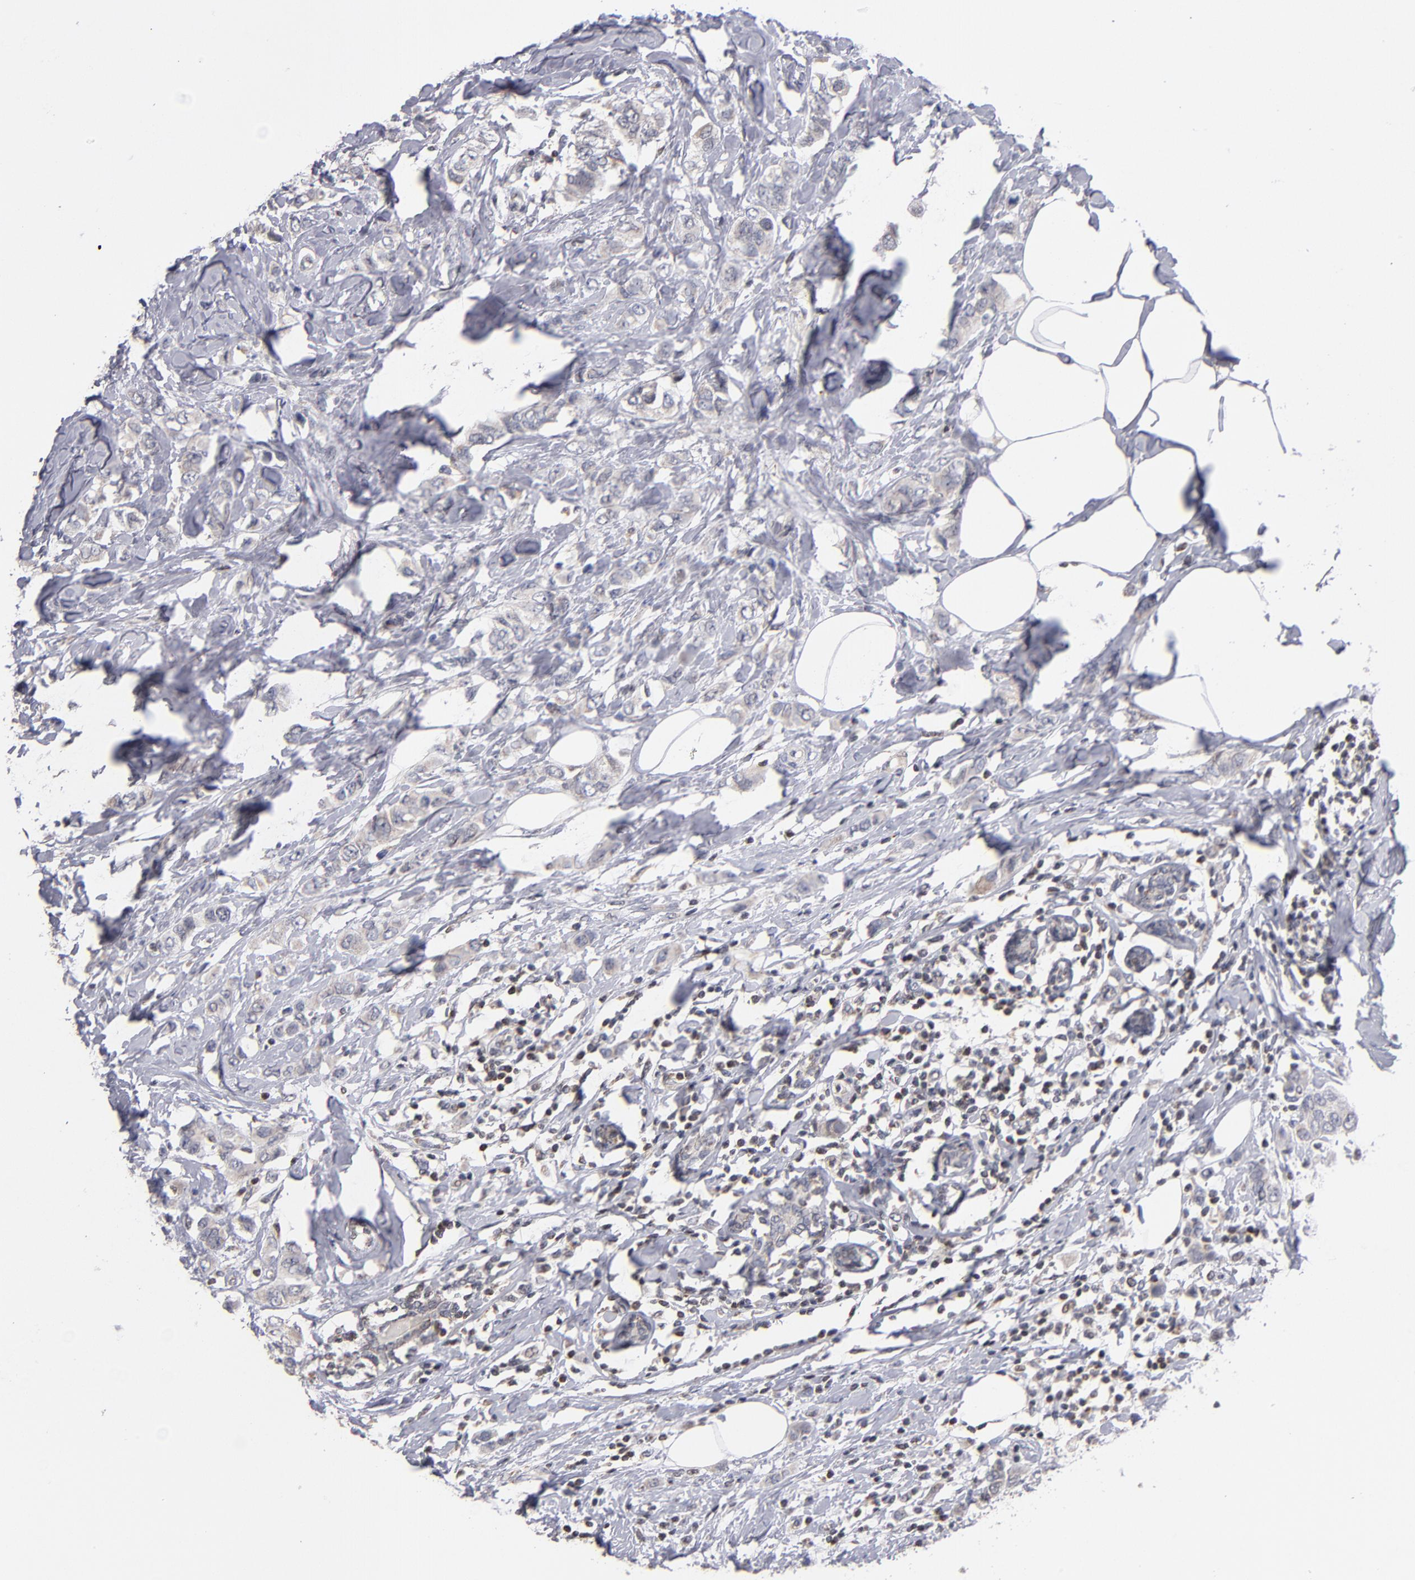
{"staining": {"intensity": "weak", "quantity": ">75%", "location": "cytoplasmic/membranous"}, "tissue": "breast cancer", "cell_type": "Tumor cells", "image_type": "cancer", "snomed": [{"axis": "morphology", "description": "Normal tissue, NOS"}, {"axis": "morphology", "description": "Duct carcinoma"}, {"axis": "topography", "description": "Breast"}], "caption": "Tumor cells exhibit weak cytoplasmic/membranous staining in approximately >75% of cells in breast intraductal carcinoma.", "gene": "ODF2", "patient": {"sex": "female", "age": 50}}